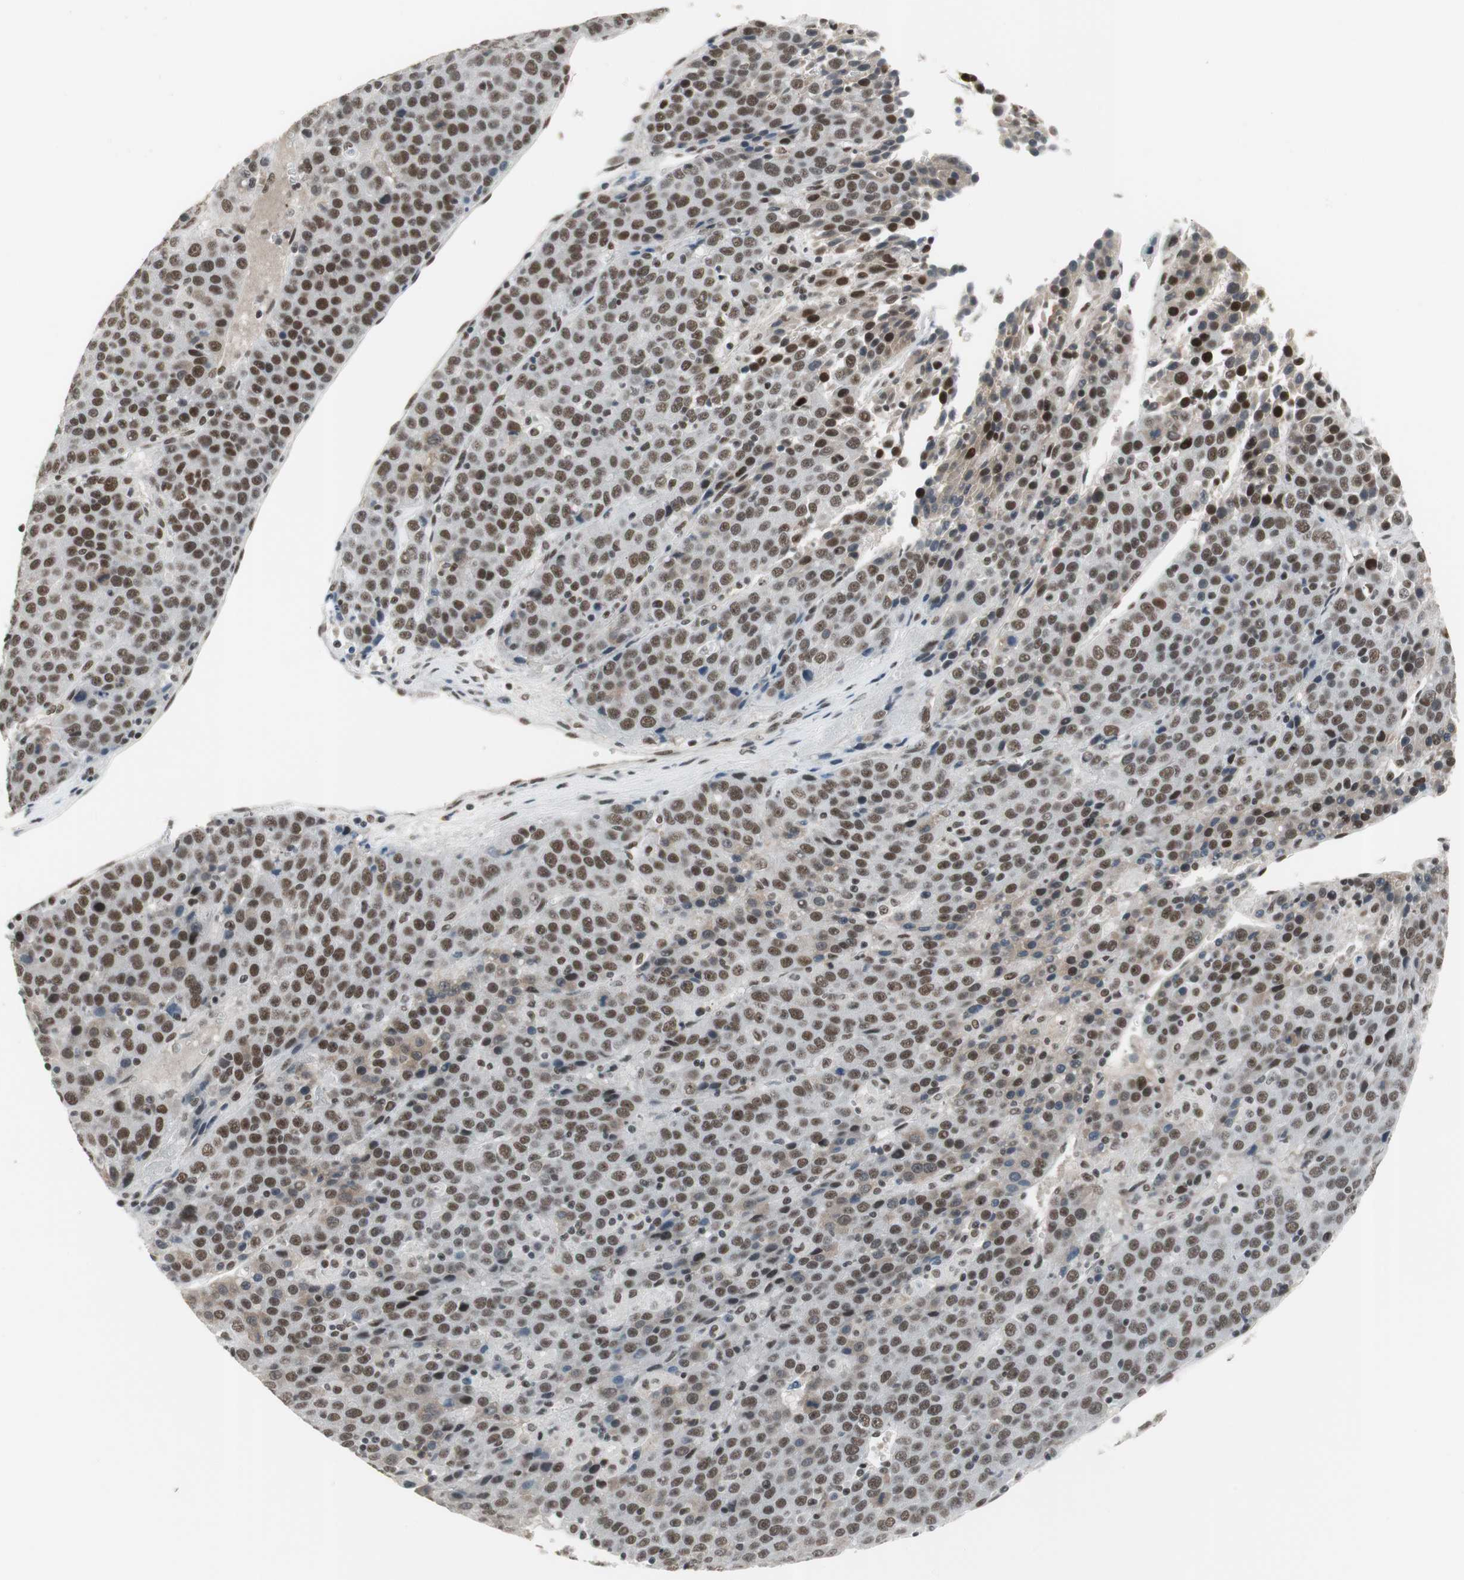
{"staining": {"intensity": "strong", "quantity": ">75%", "location": "nuclear"}, "tissue": "liver cancer", "cell_type": "Tumor cells", "image_type": "cancer", "snomed": [{"axis": "morphology", "description": "Carcinoma, Hepatocellular, NOS"}, {"axis": "topography", "description": "Liver"}], "caption": "Hepatocellular carcinoma (liver) was stained to show a protein in brown. There is high levels of strong nuclear positivity in approximately >75% of tumor cells.", "gene": "RTF1", "patient": {"sex": "female", "age": 53}}